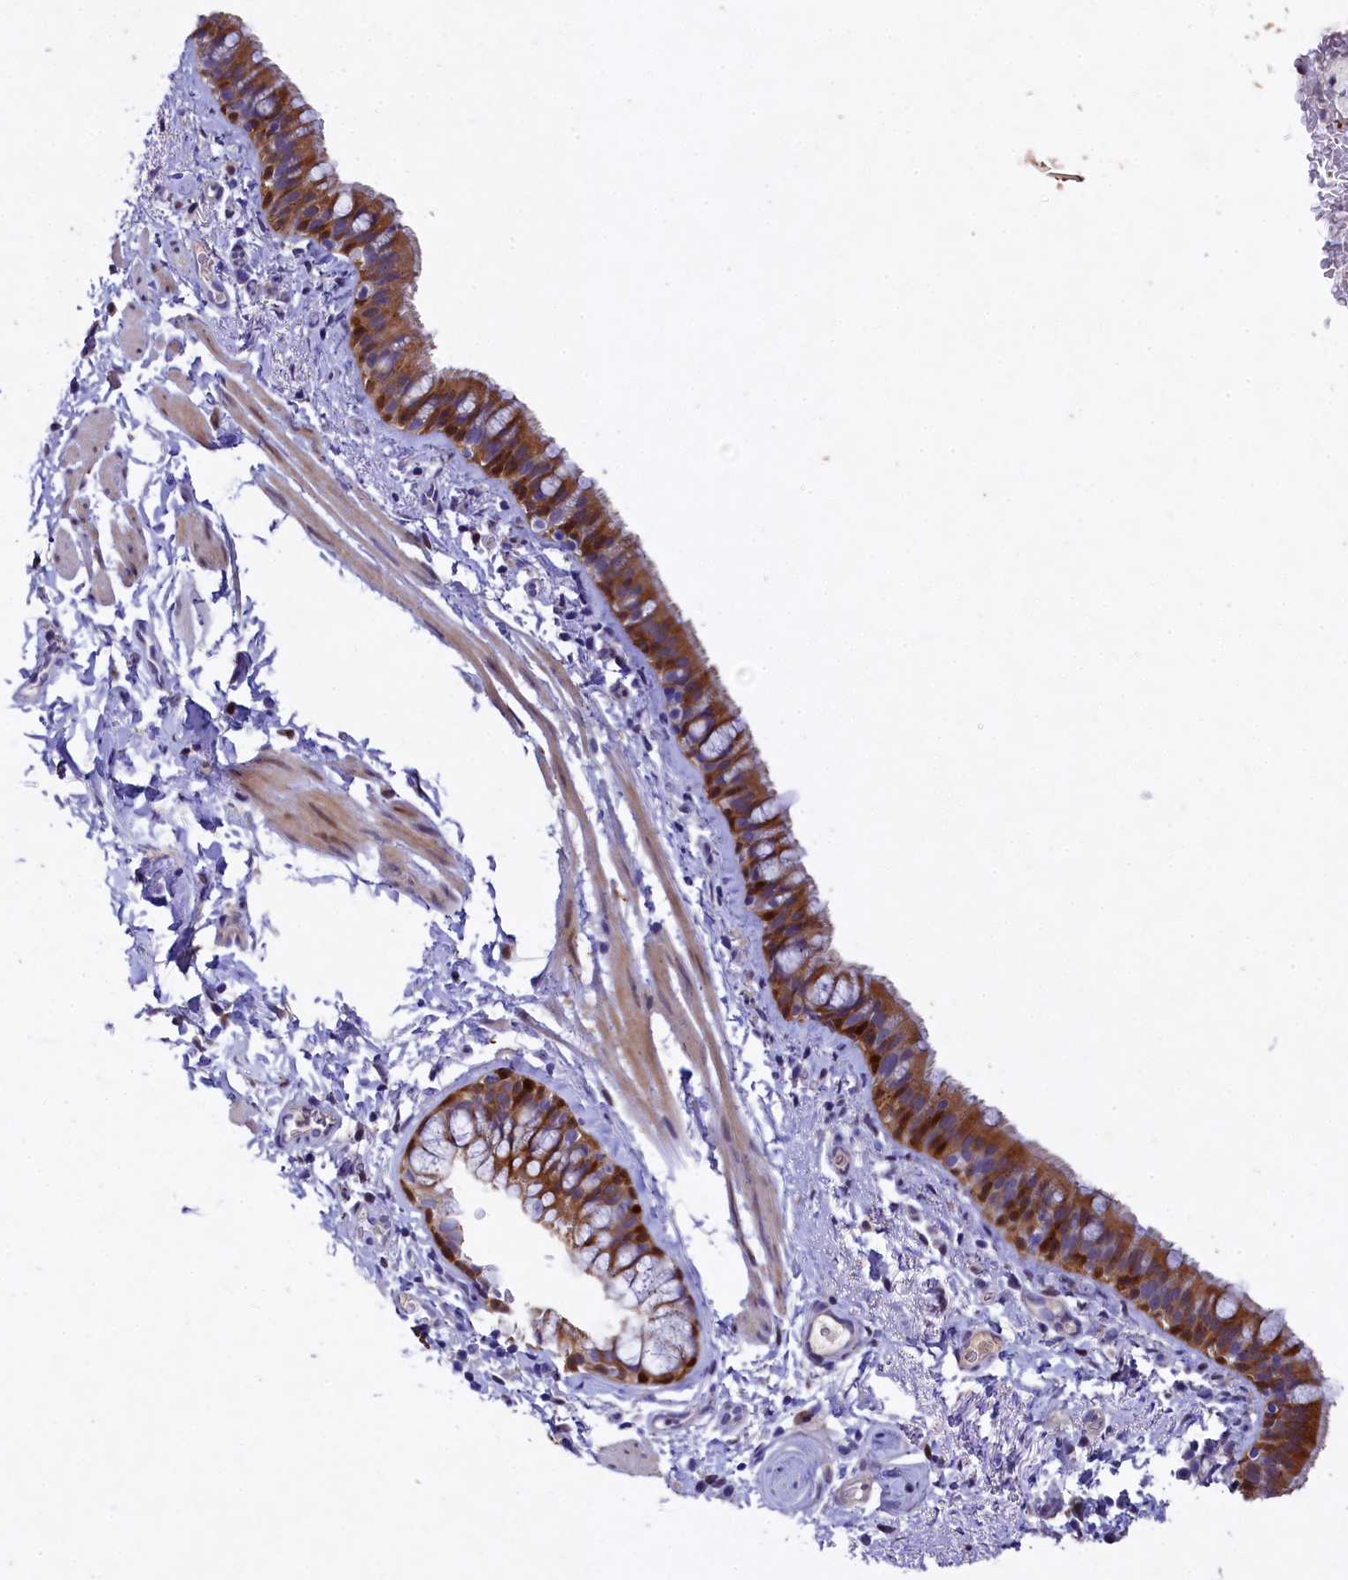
{"staining": {"intensity": "strong", "quantity": ">75%", "location": "cytoplasmic/membranous"}, "tissue": "bronchus", "cell_type": "Respiratory epithelial cells", "image_type": "normal", "snomed": [{"axis": "morphology", "description": "Normal tissue, NOS"}, {"axis": "topography", "description": "Cartilage tissue"}, {"axis": "topography", "description": "Bronchus"}], "caption": "DAB (3,3'-diaminobenzidine) immunohistochemical staining of benign bronchus shows strong cytoplasmic/membranous protein expression in approximately >75% of respiratory epithelial cells.", "gene": "TGDS", "patient": {"sex": "female", "age": 36}}